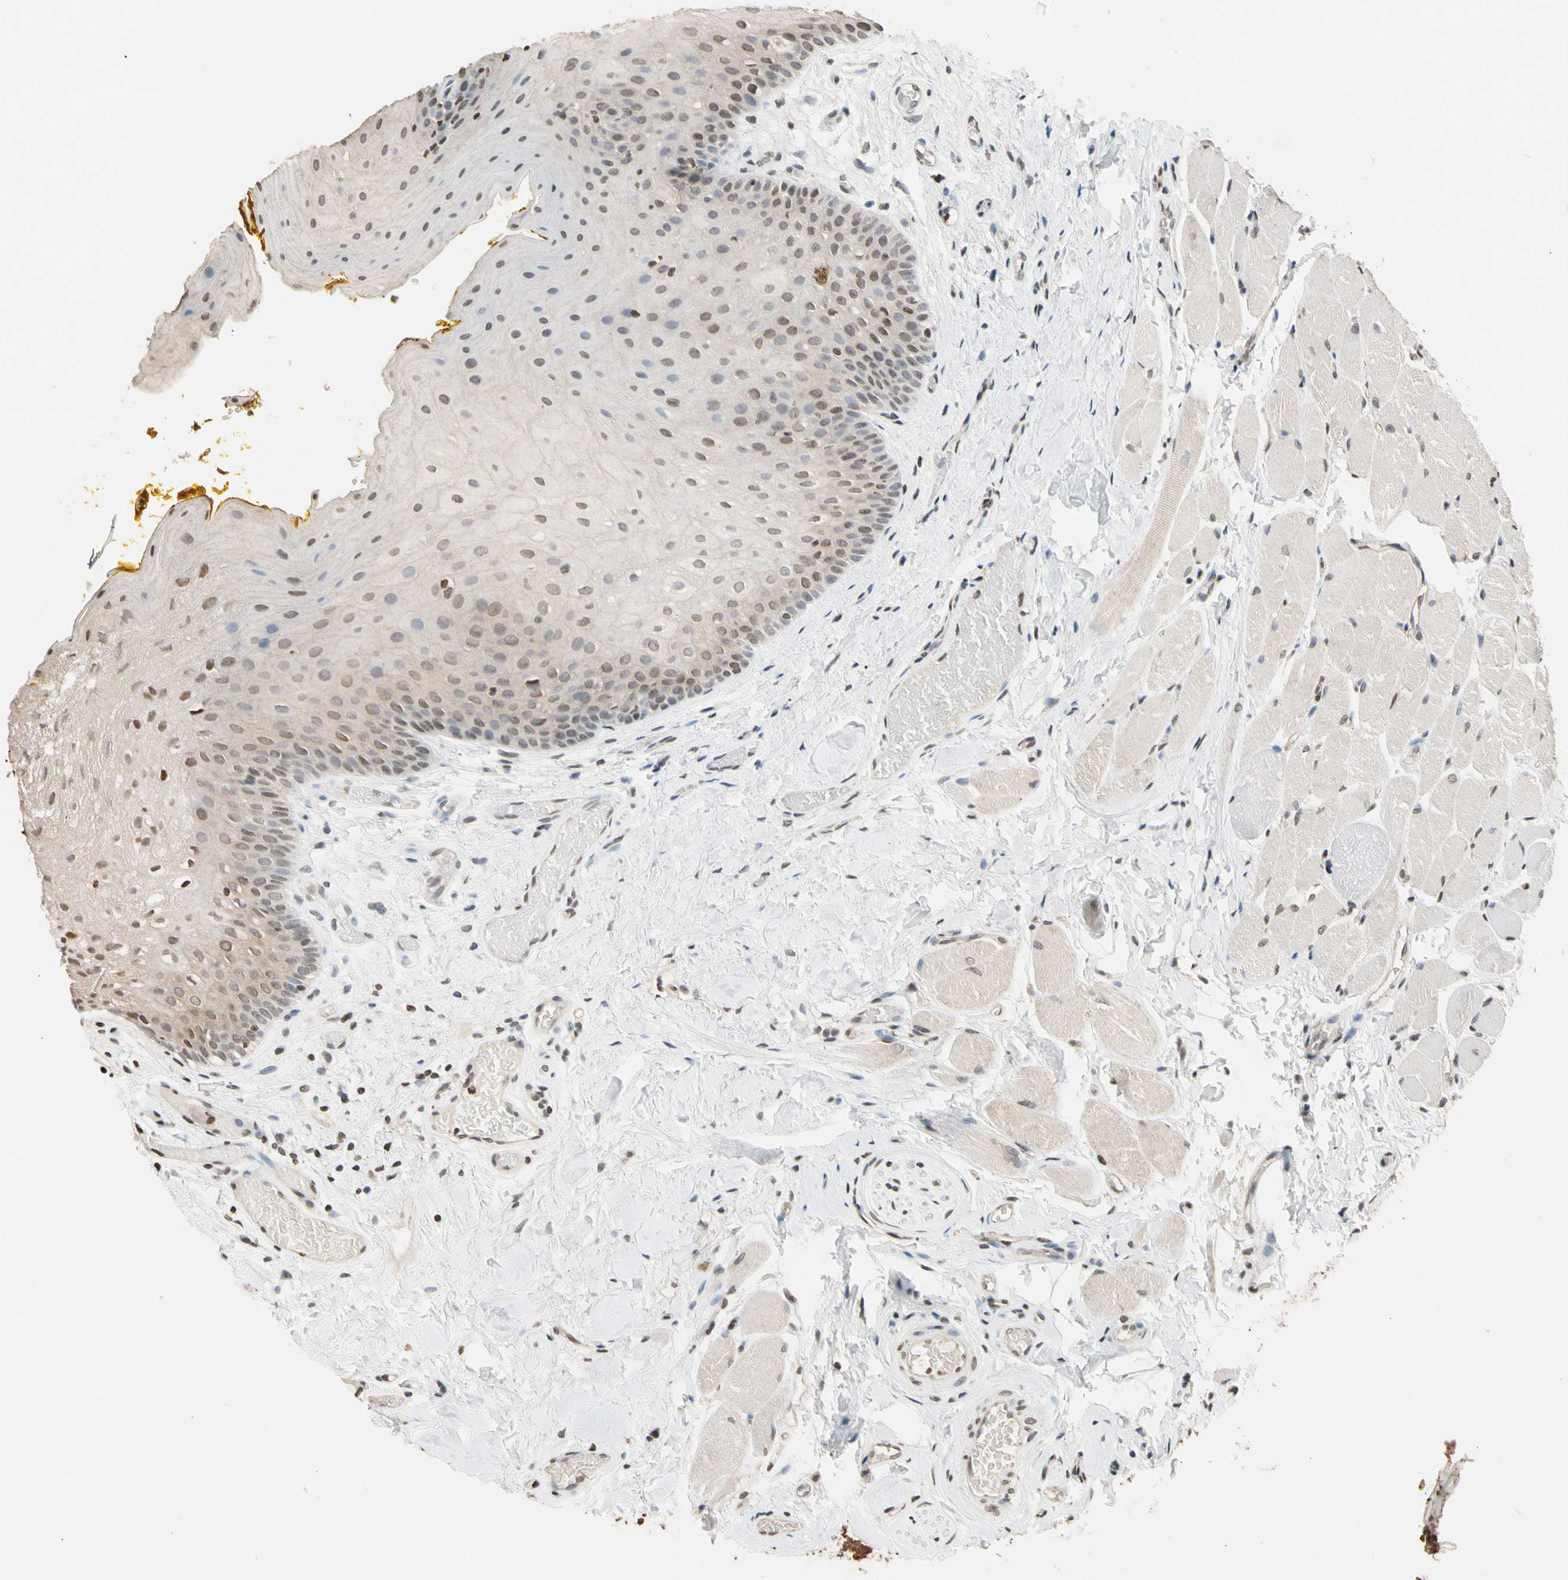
{"staining": {"intensity": "weak", "quantity": "25%-75%", "location": "cytoplasmic/membranous,nuclear"}, "tissue": "oral mucosa", "cell_type": "Squamous epithelial cells", "image_type": "normal", "snomed": [{"axis": "morphology", "description": "Normal tissue, NOS"}, {"axis": "topography", "description": "Oral tissue"}], "caption": "Immunohistochemical staining of benign human oral mucosa reveals 25%-75% levels of weak cytoplasmic/membranous,nuclear protein expression in about 25%-75% of squamous epithelial cells.", "gene": "GPX4", "patient": {"sex": "male", "age": 54}}